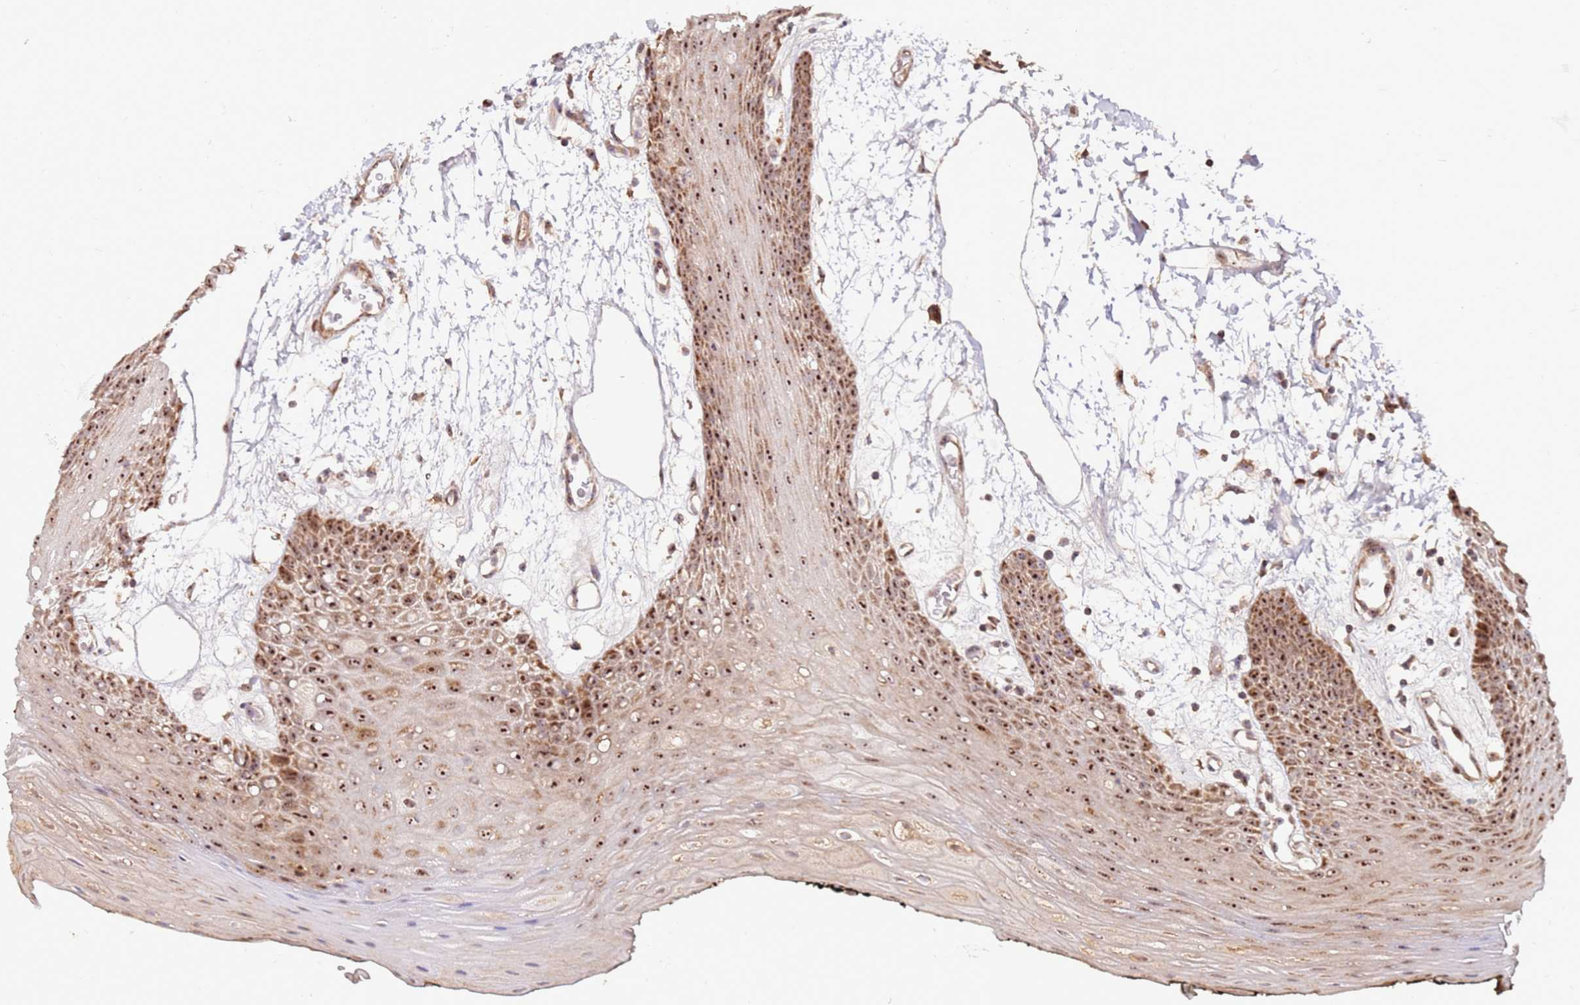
{"staining": {"intensity": "strong", "quantity": ">75%", "location": "cytoplasmic/membranous,nuclear"}, "tissue": "oral mucosa", "cell_type": "Squamous epithelial cells", "image_type": "normal", "snomed": [{"axis": "morphology", "description": "Normal tissue, NOS"}, {"axis": "topography", "description": "Oral tissue"}, {"axis": "topography", "description": "Tounge, NOS"}], "caption": "The micrograph reveals a brown stain indicating the presence of a protein in the cytoplasmic/membranous,nuclear of squamous epithelial cells in oral mucosa. (Stains: DAB in brown, nuclei in blue, Microscopy: brightfield microscopy at high magnification).", "gene": "KIF25", "patient": {"sex": "female", "age": 59}}